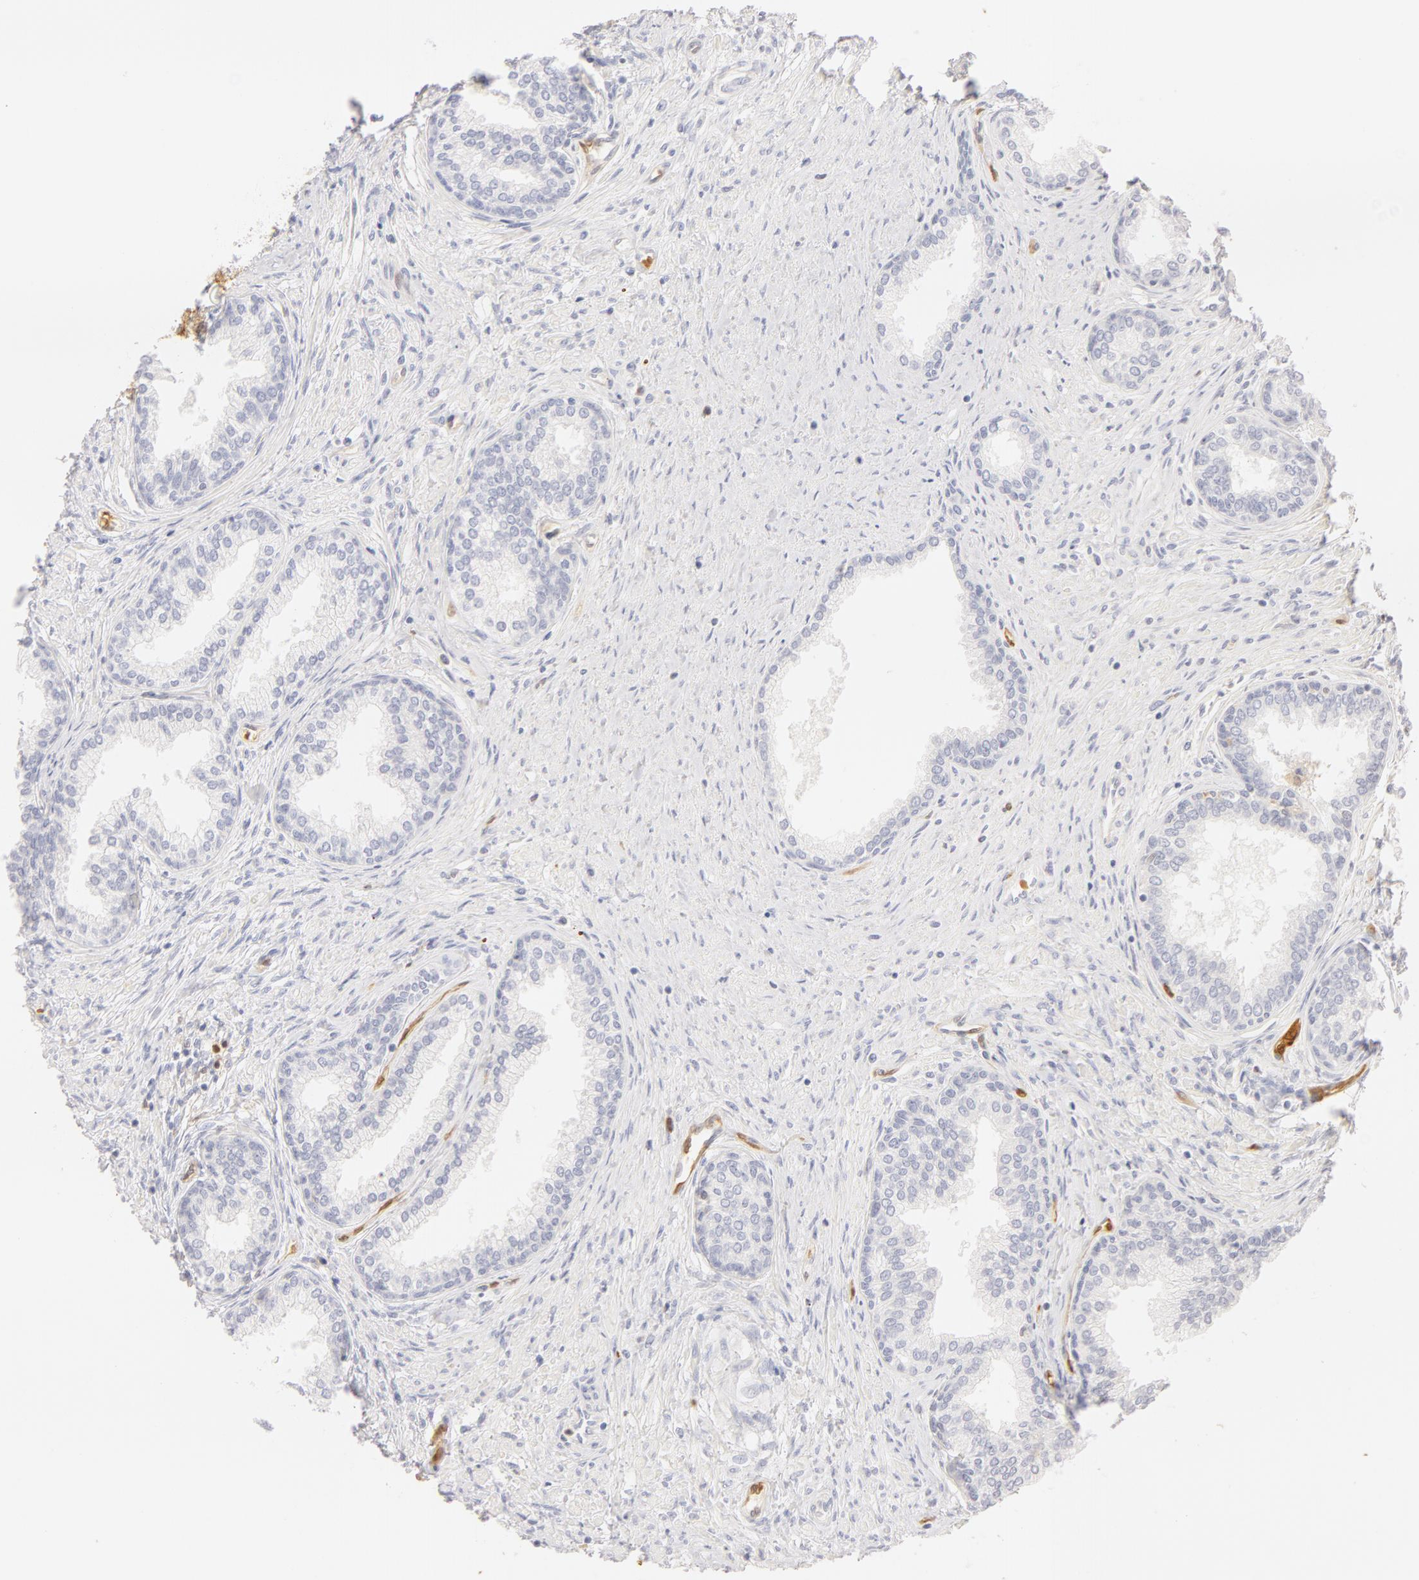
{"staining": {"intensity": "negative", "quantity": "none", "location": "none"}, "tissue": "prostate", "cell_type": "Glandular cells", "image_type": "normal", "snomed": [{"axis": "morphology", "description": "Normal tissue, NOS"}, {"axis": "topography", "description": "Prostate"}], "caption": "Immunohistochemistry photomicrograph of unremarkable human prostate stained for a protein (brown), which exhibits no staining in glandular cells.", "gene": "CA2", "patient": {"sex": "male", "age": 68}}